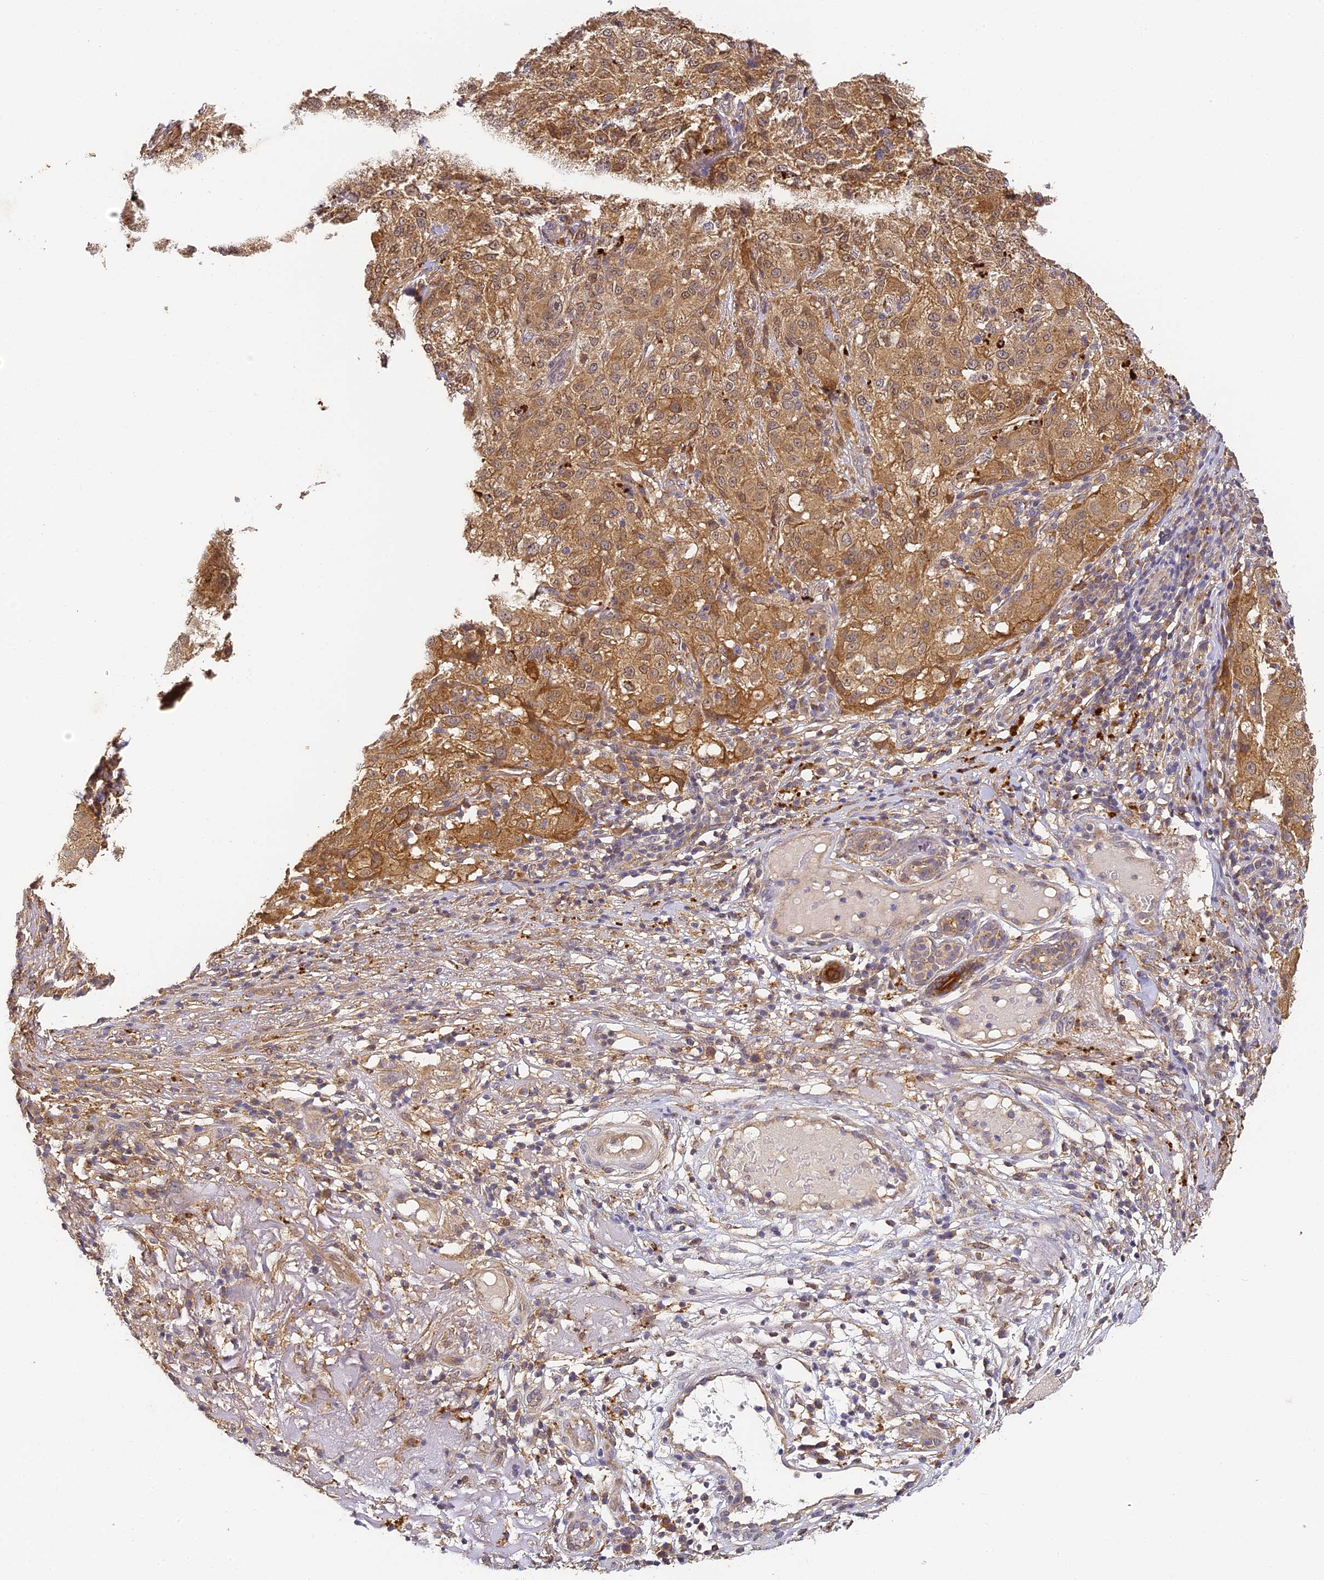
{"staining": {"intensity": "moderate", "quantity": ">75%", "location": "cytoplasmic/membranous,nuclear"}, "tissue": "melanoma", "cell_type": "Tumor cells", "image_type": "cancer", "snomed": [{"axis": "morphology", "description": "Necrosis, NOS"}, {"axis": "morphology", "description": "Malignant melanoma, NOS"}, {"axis": "topography", "description": "Skin"}], "caption": "An image showing moderate cytoplasmic/membranous and nuclear expression in approximately >75% of tumor cells in malignant melanoma, as visualized by brown immunohistochemical staining.", "gene": "YAE1", "patient": {"sex": "female", "age": 87}}